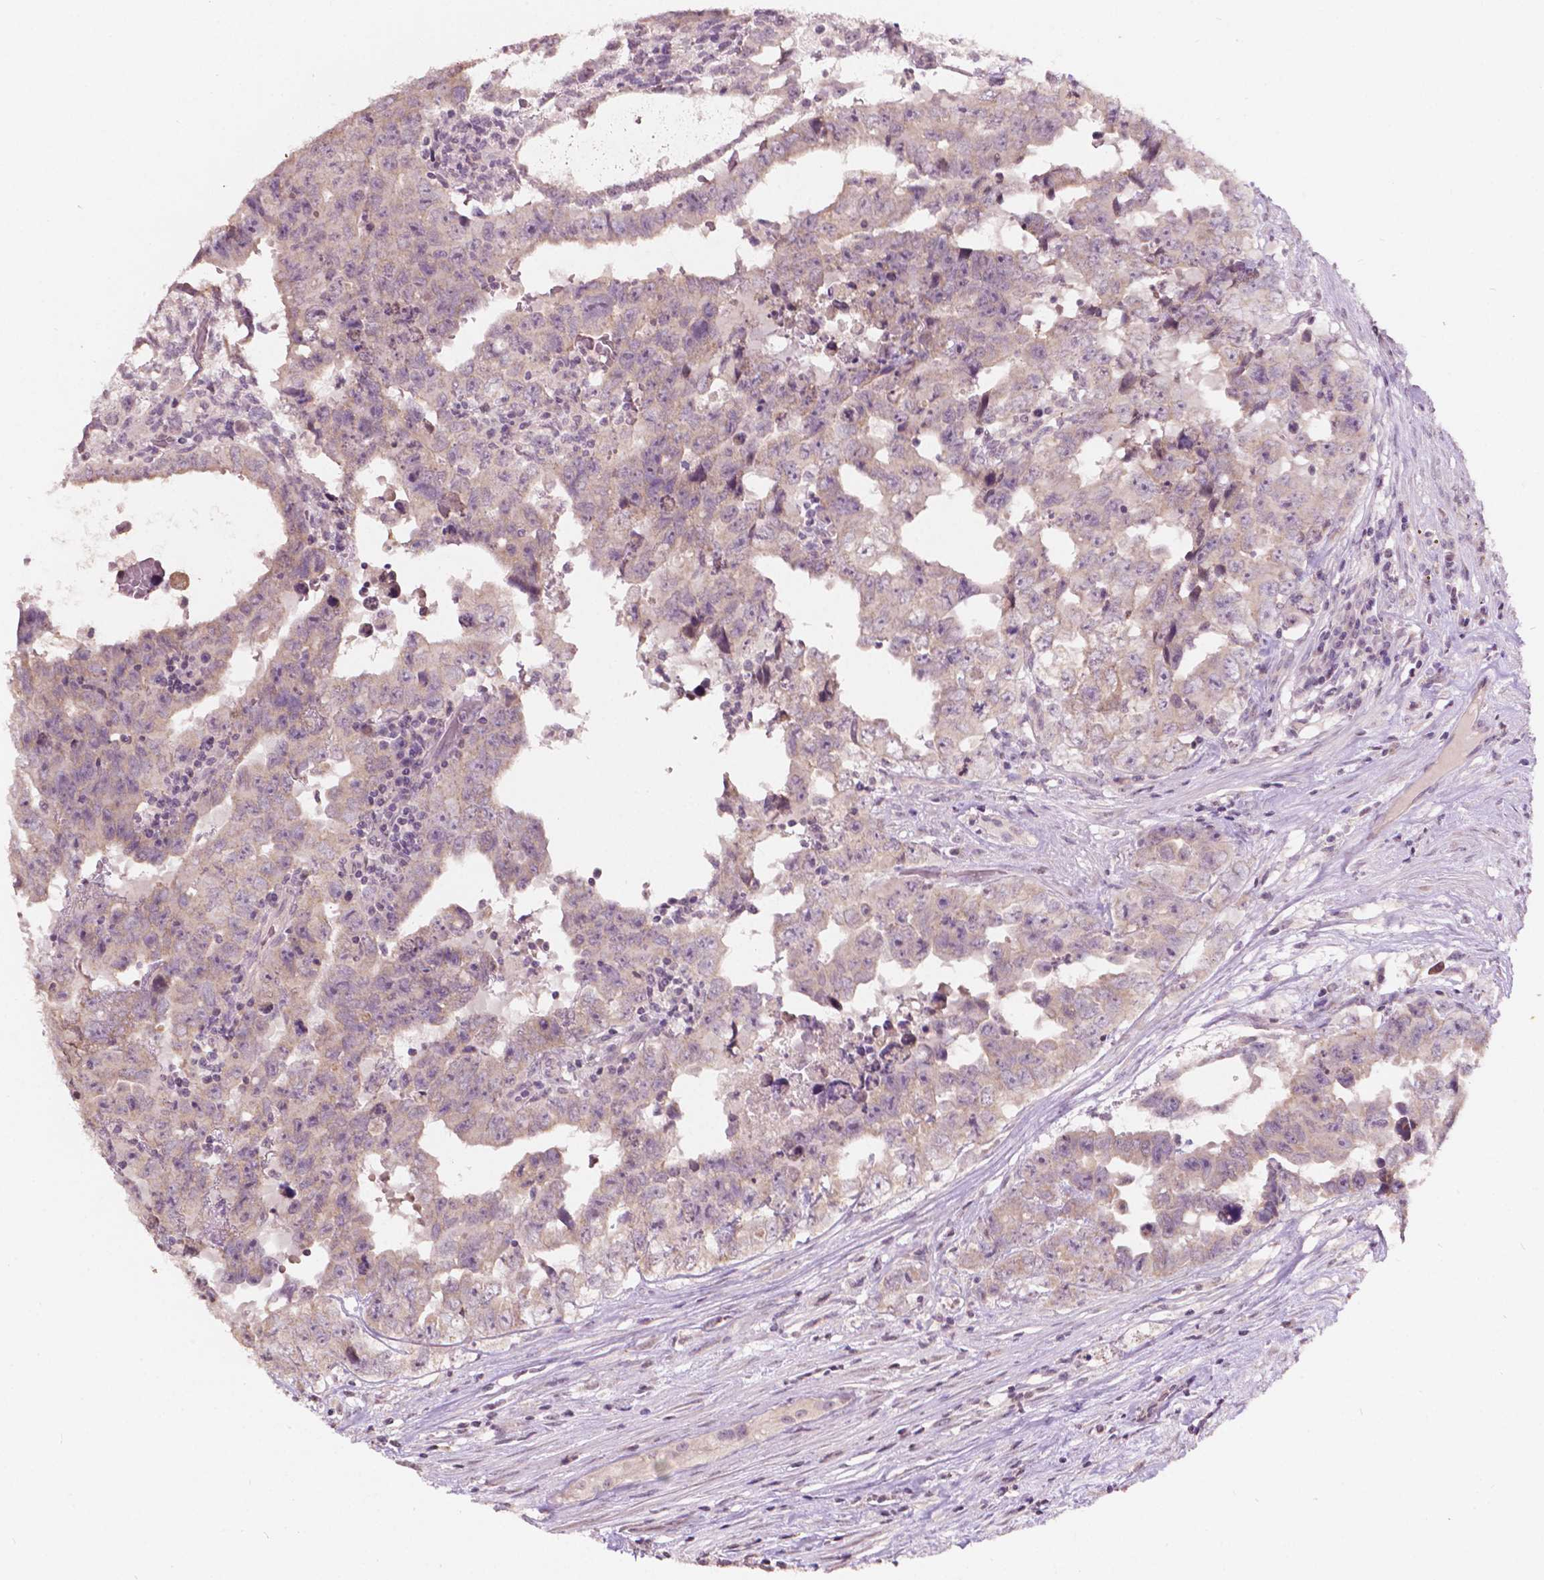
{"staining": {"intensity": "negative", "quantity": "none", "location": "none"}, "tissue": "testis cancer", "cell_type": "Tumor cells", "image_type": "cancer", "snomed": [{"axis": "morphology", "description": "Carcinoma, Embryonal, NOS"}, {"axis": "topography", "description": "Testis"}], "caption": "A high-resolution image shows IHC staining of testis cancer, which reveals no significant expression in tumor cells.", "gene": "NOS1AP", "patient": {"sex": "male", "age": 24}}